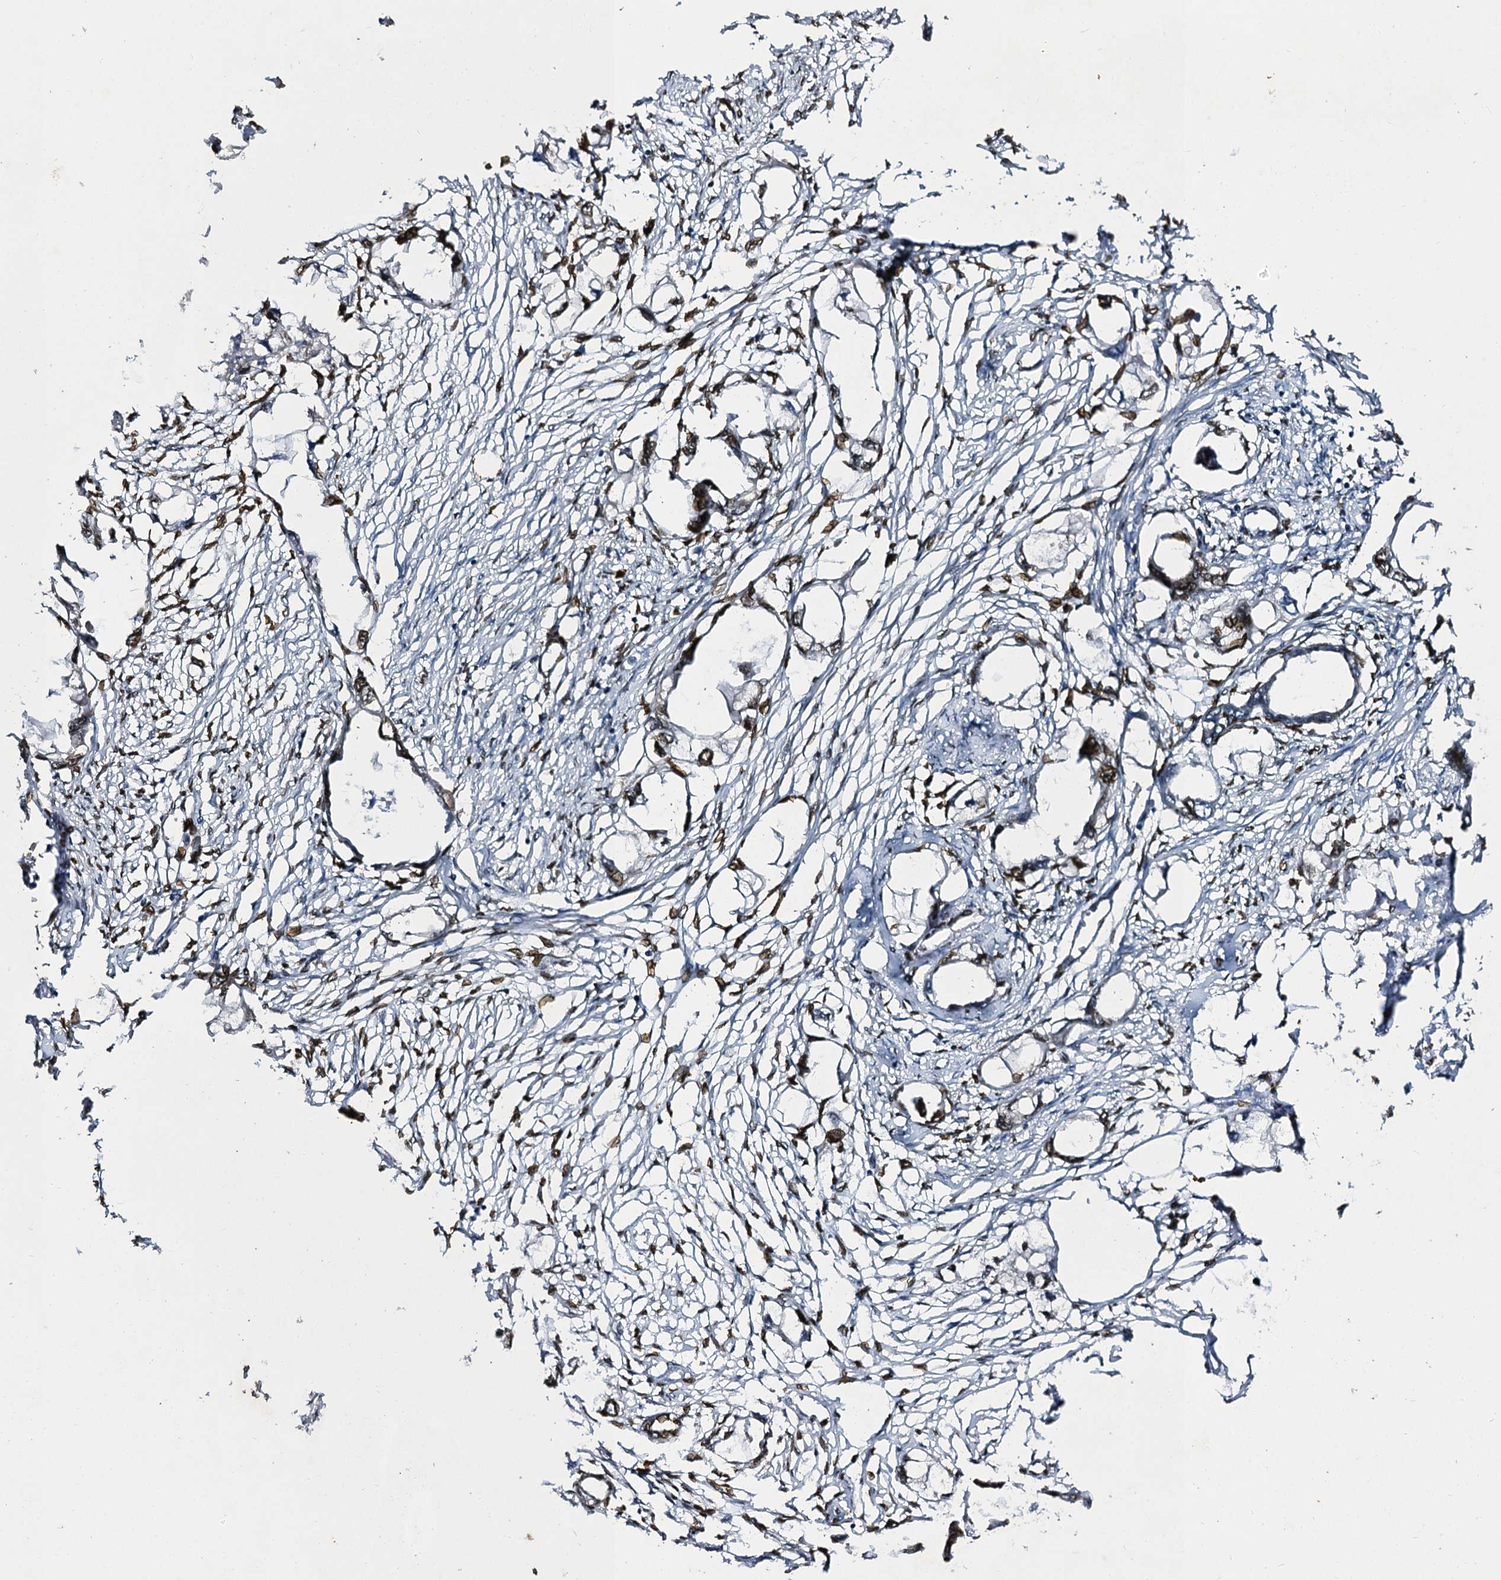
{"staining": {"intensity": "weak", "quantity": "25%-75%", "location": "nuclear"}, "tissue": "endometrial cancer", "cell_type": "Tumor cells", "image_type": "cancer", "snomed": [{"axis": "morphology", "description": "Adenocarcinoma, NOS"}, {"axis": "morphology", "description": "Adenocarcinoma, metastatic, NOS"}, {"axis": "topography", "description": "Adipose tissue"}, {"axis": "topography", "description": "Endometrium"}], "caption": "This is an image of immunohistochemistry staining of endometrial cancer, which shows weak positivity in the nuclear of tumor cells.", "gene": "SLC11A2", "patient": {"sex": "female", "age": 67}}